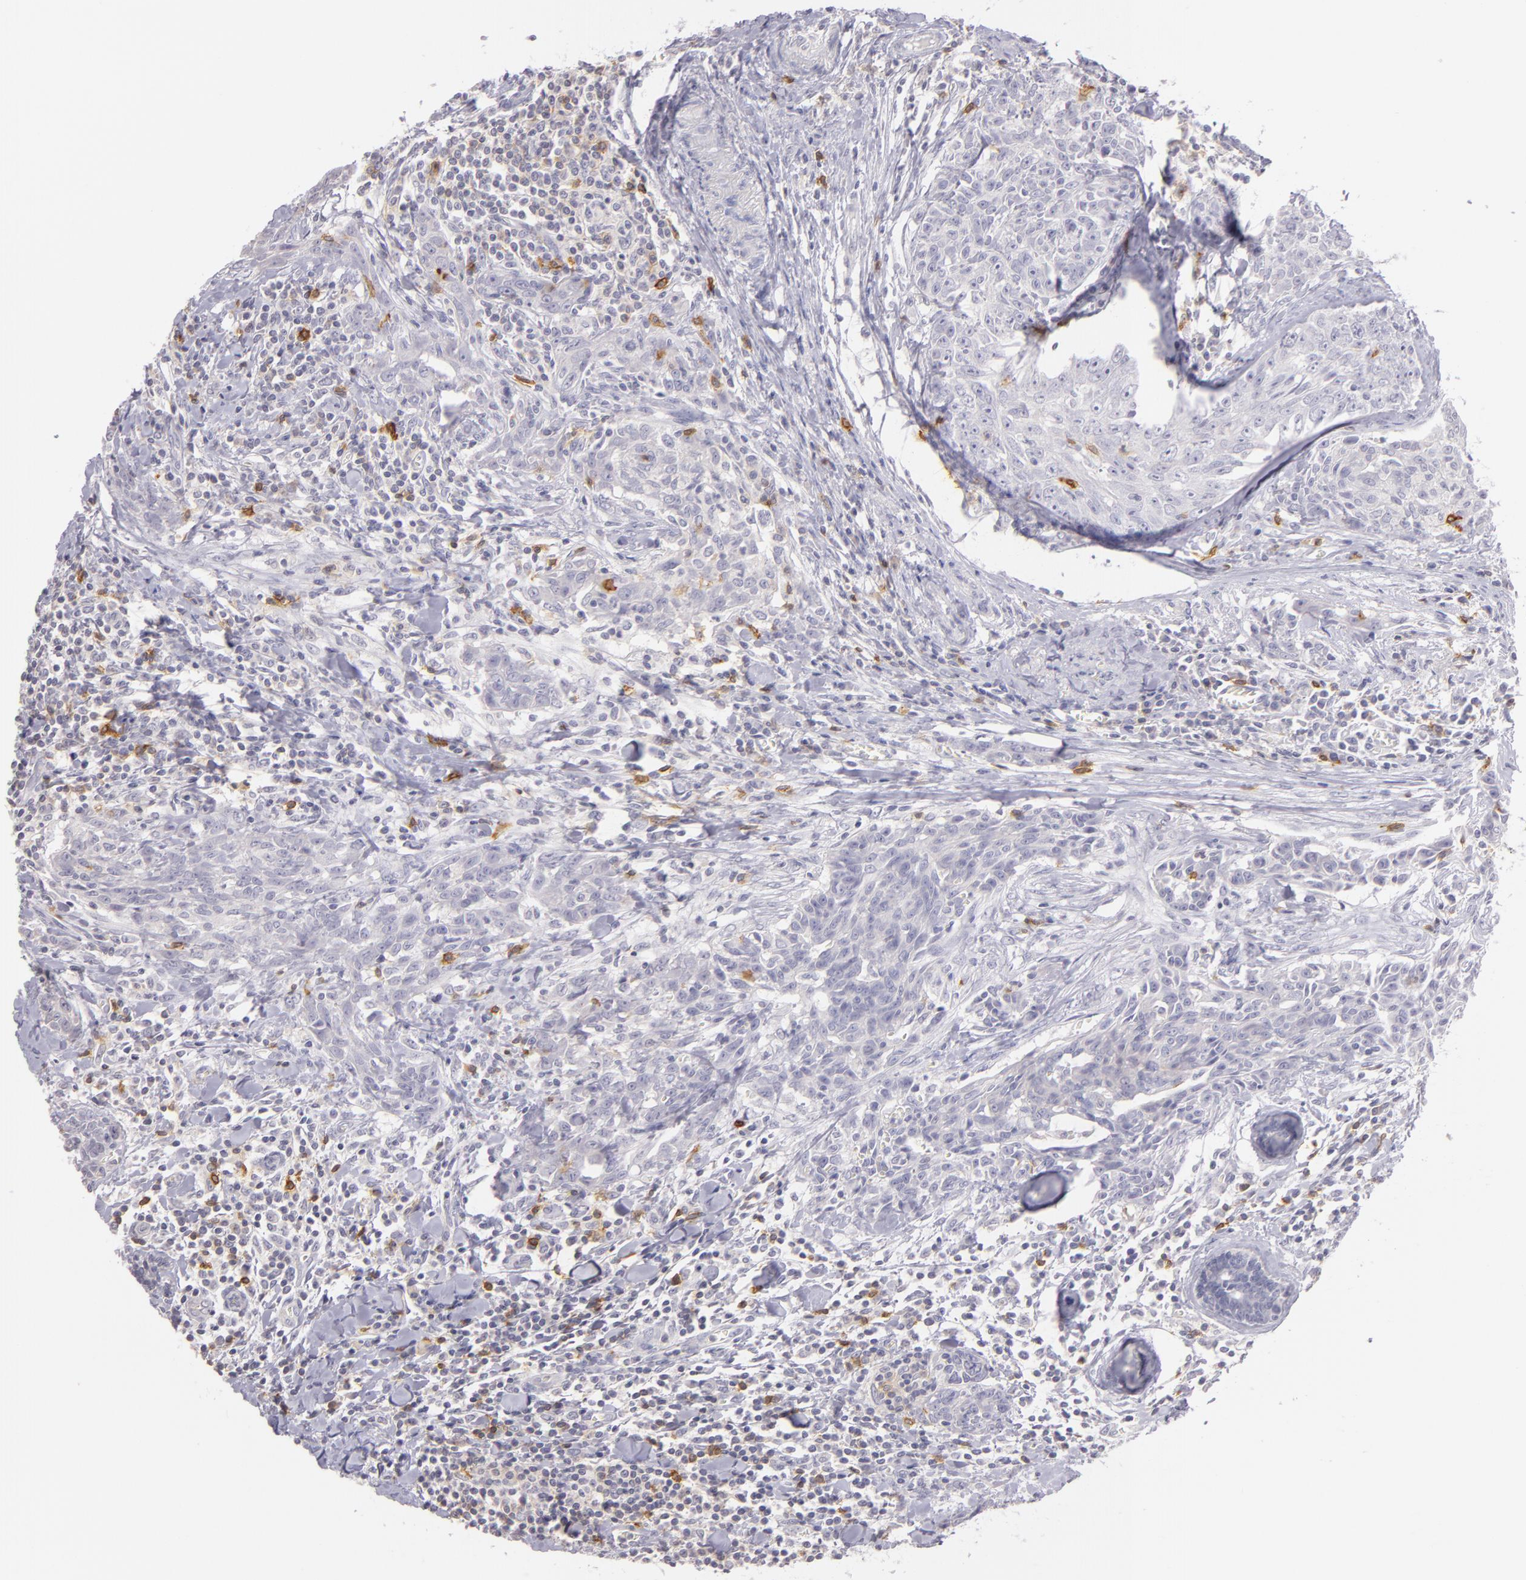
{"staining": {"intensity": "negative", "quantity": "none", "location": "none"}, "tissue": "breast cancer", "cell_type": "Tumor cells", "image_type": "cancer", "snomed": [{"axis": "morphology", "description": "Duct carcinoma"}, {"axis": "topography", "description": "Breast"}], "caption": "High magnification brightfield microscopy of breast invasive ductal carcinoma stained with DAB (brown) and counterstained with hematoxylin (blue): tumor cells show no significant positivity.", "gene": "IL2RA", "patient": {"sex": "female", "age": 50}}